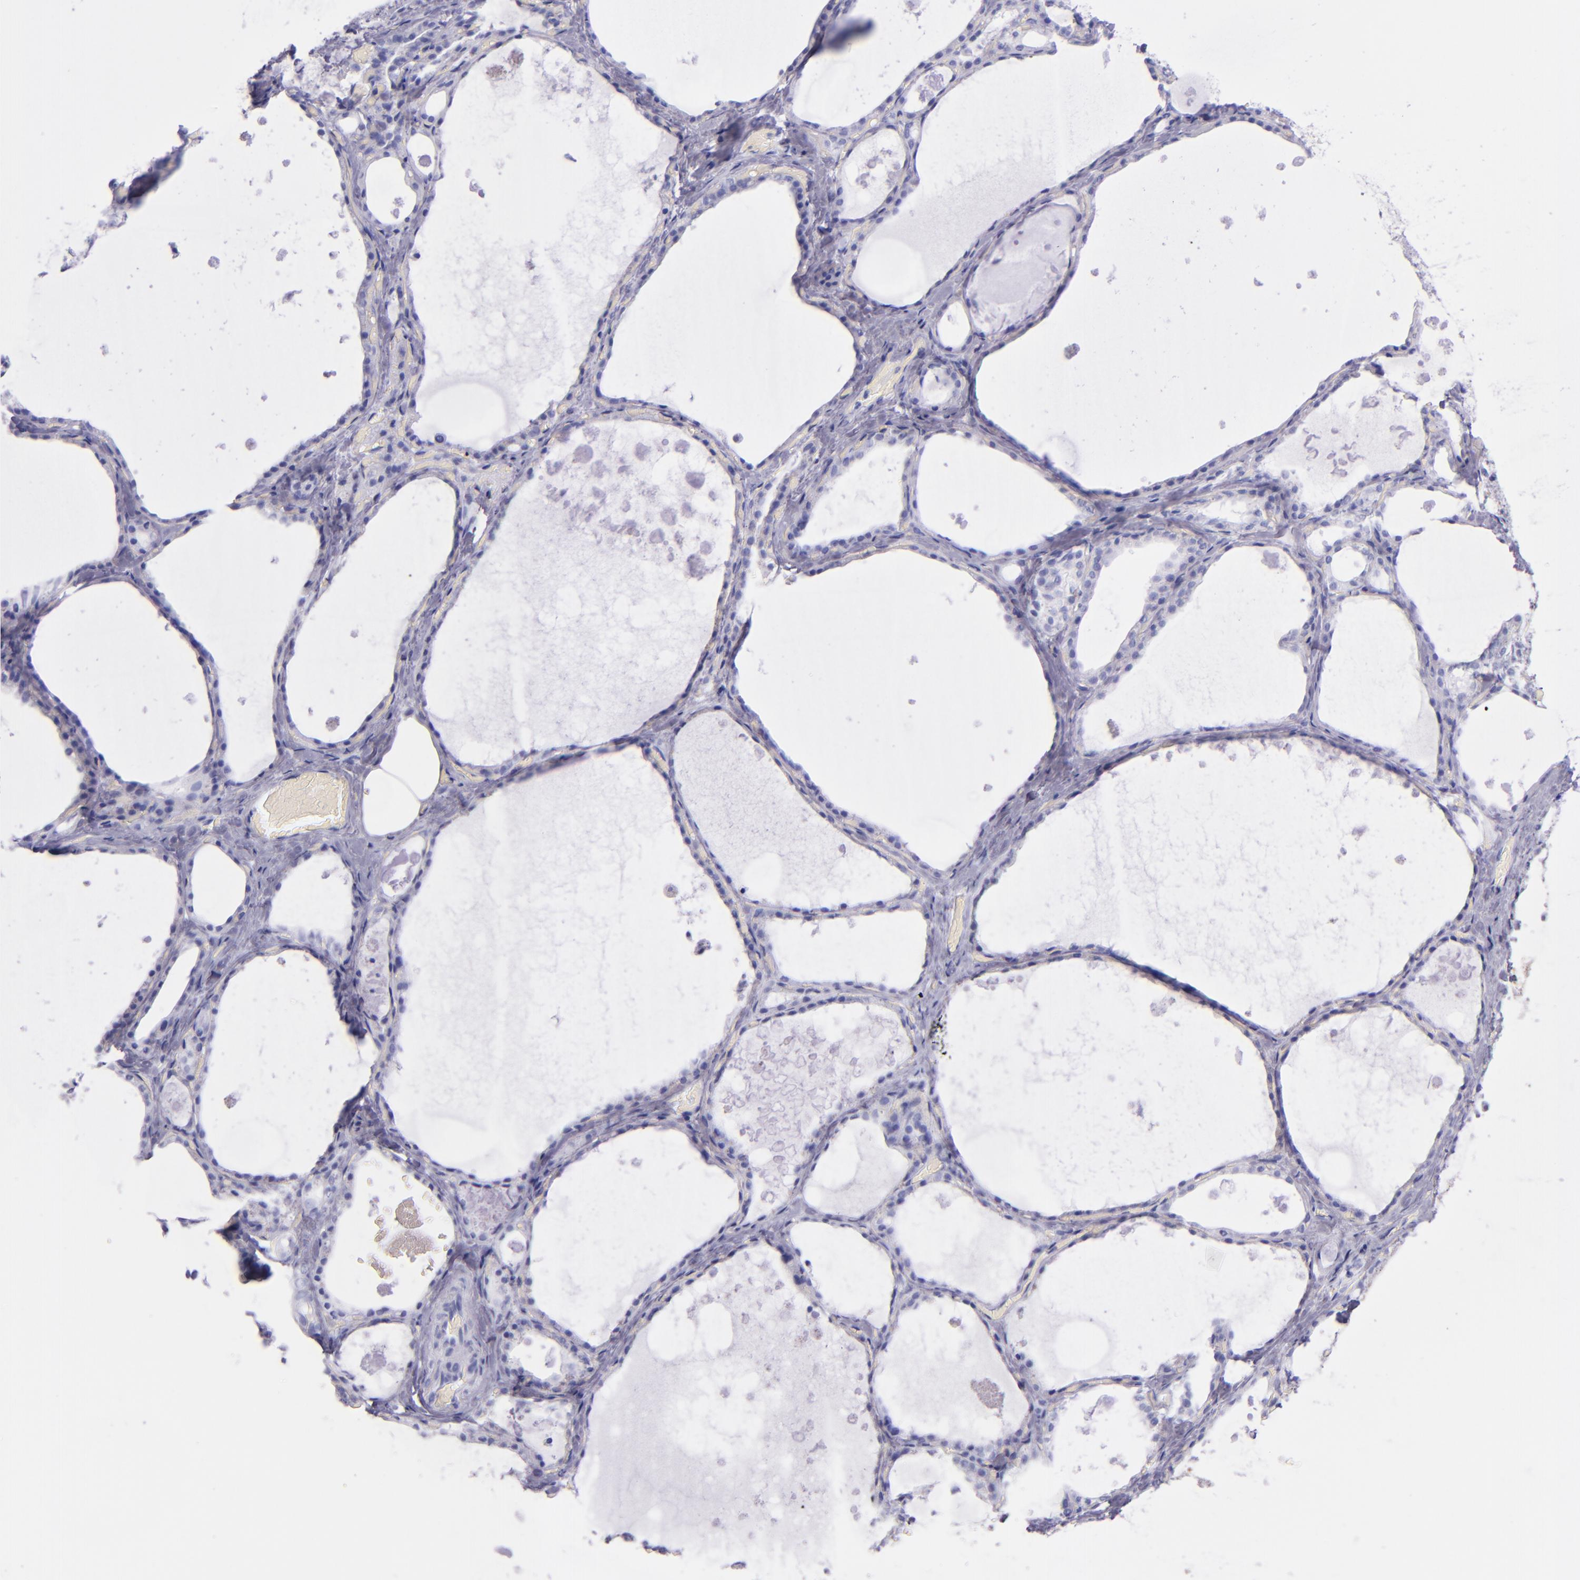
{"staining": {"intensity": "negative", "quantity": "none", "location": "none"}, "tissue": "thyroid gland", "cell_type": "Glandular cells", "image_type": "normal", "snomed": [{"axis": "morphology", "description": "Normal tissue, NOS"}, {"axis": "topography", "description": "Thyroid gland"}], "caption": "The IHC photomicrograph has no significant positivity in glandular cells of thyroid gland. (DAB (3,3'-diaminobenzidine) immunohistochemistry (IHC), high magnification).", "gene": "SFTPA2", "patient": {"sex": "male", "age": 61}}